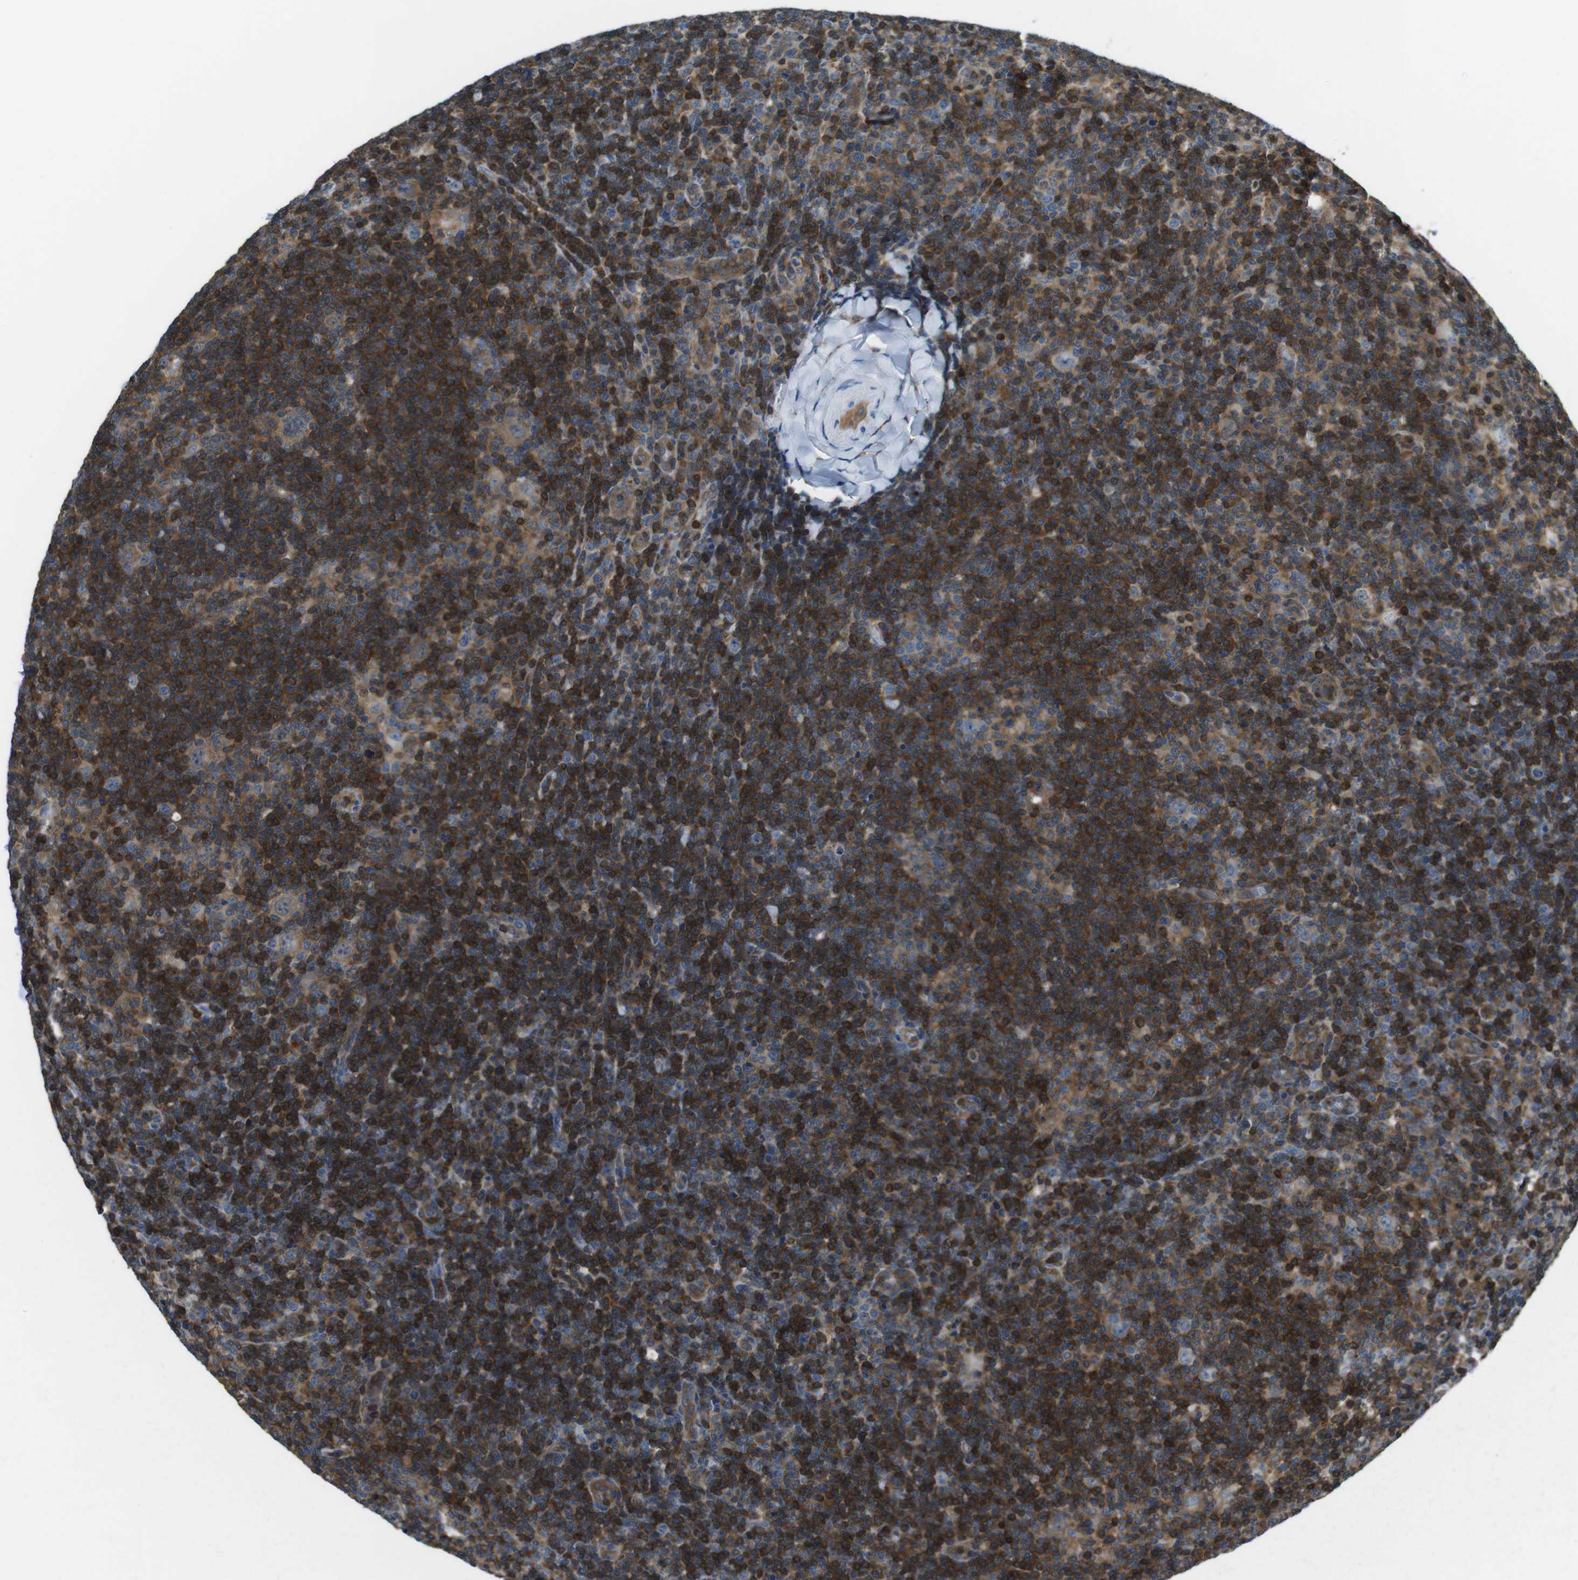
{"staining": {"intensity": "weak", "quantity": "25%-75%", "location": "cytoplasmic/membranous"}, "tissue": "lymphoma", "cell_type": "Tumor cells", "image_type": "cancer", "snomed": [{"axis": "morphology", "description": "Hodgkin's disease, NOS"}, {"axis": "topography", "description": "Lymph node"}], "caption": "This is an image of IHC staining of lymphoma, which shows weak staining in the cytoplasmic/membranous of tumor cells.", "gene": "TES", "patient": {"sex": "female", "age": 57}}